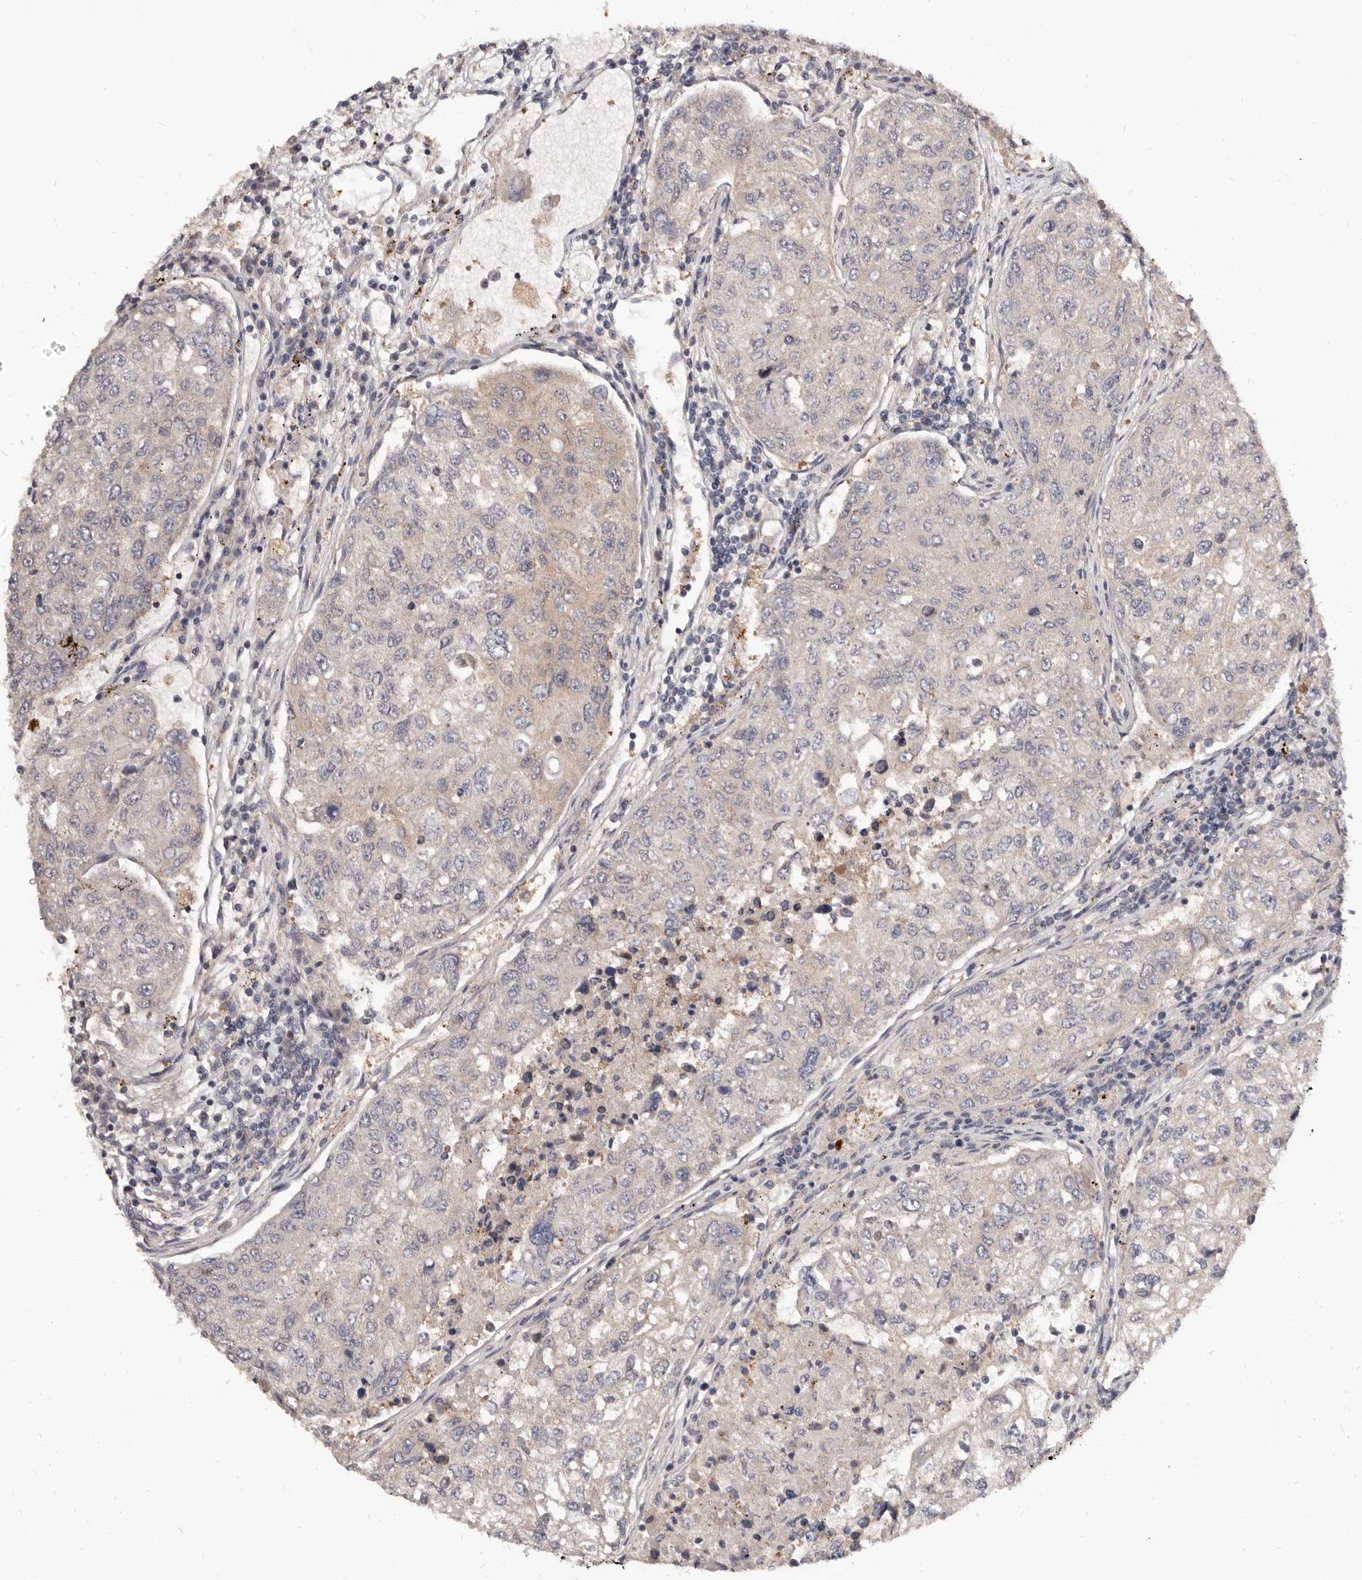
{"staining": {"intensity": "weak", "quantity": "<25%", "location": "cytoplasmic/membranous"}, "tissue": "urothelial cancer", "cell_type": "Tumor cells", "image_type": "cancer", "snomed": [{"axis": "morphology", "description": "Urothelial carcinoma, High grade"}, {"axis": "topography", "description": "Lymph node"}, {"axis": "topography", "description": "Urinary bladder"}], "caption": "Histopathology image shows no significant protein expression in tumor cells of urothelial cancer.", "gene": "ADAMTS20", "patient": {"sex": "male", "age": 51}}